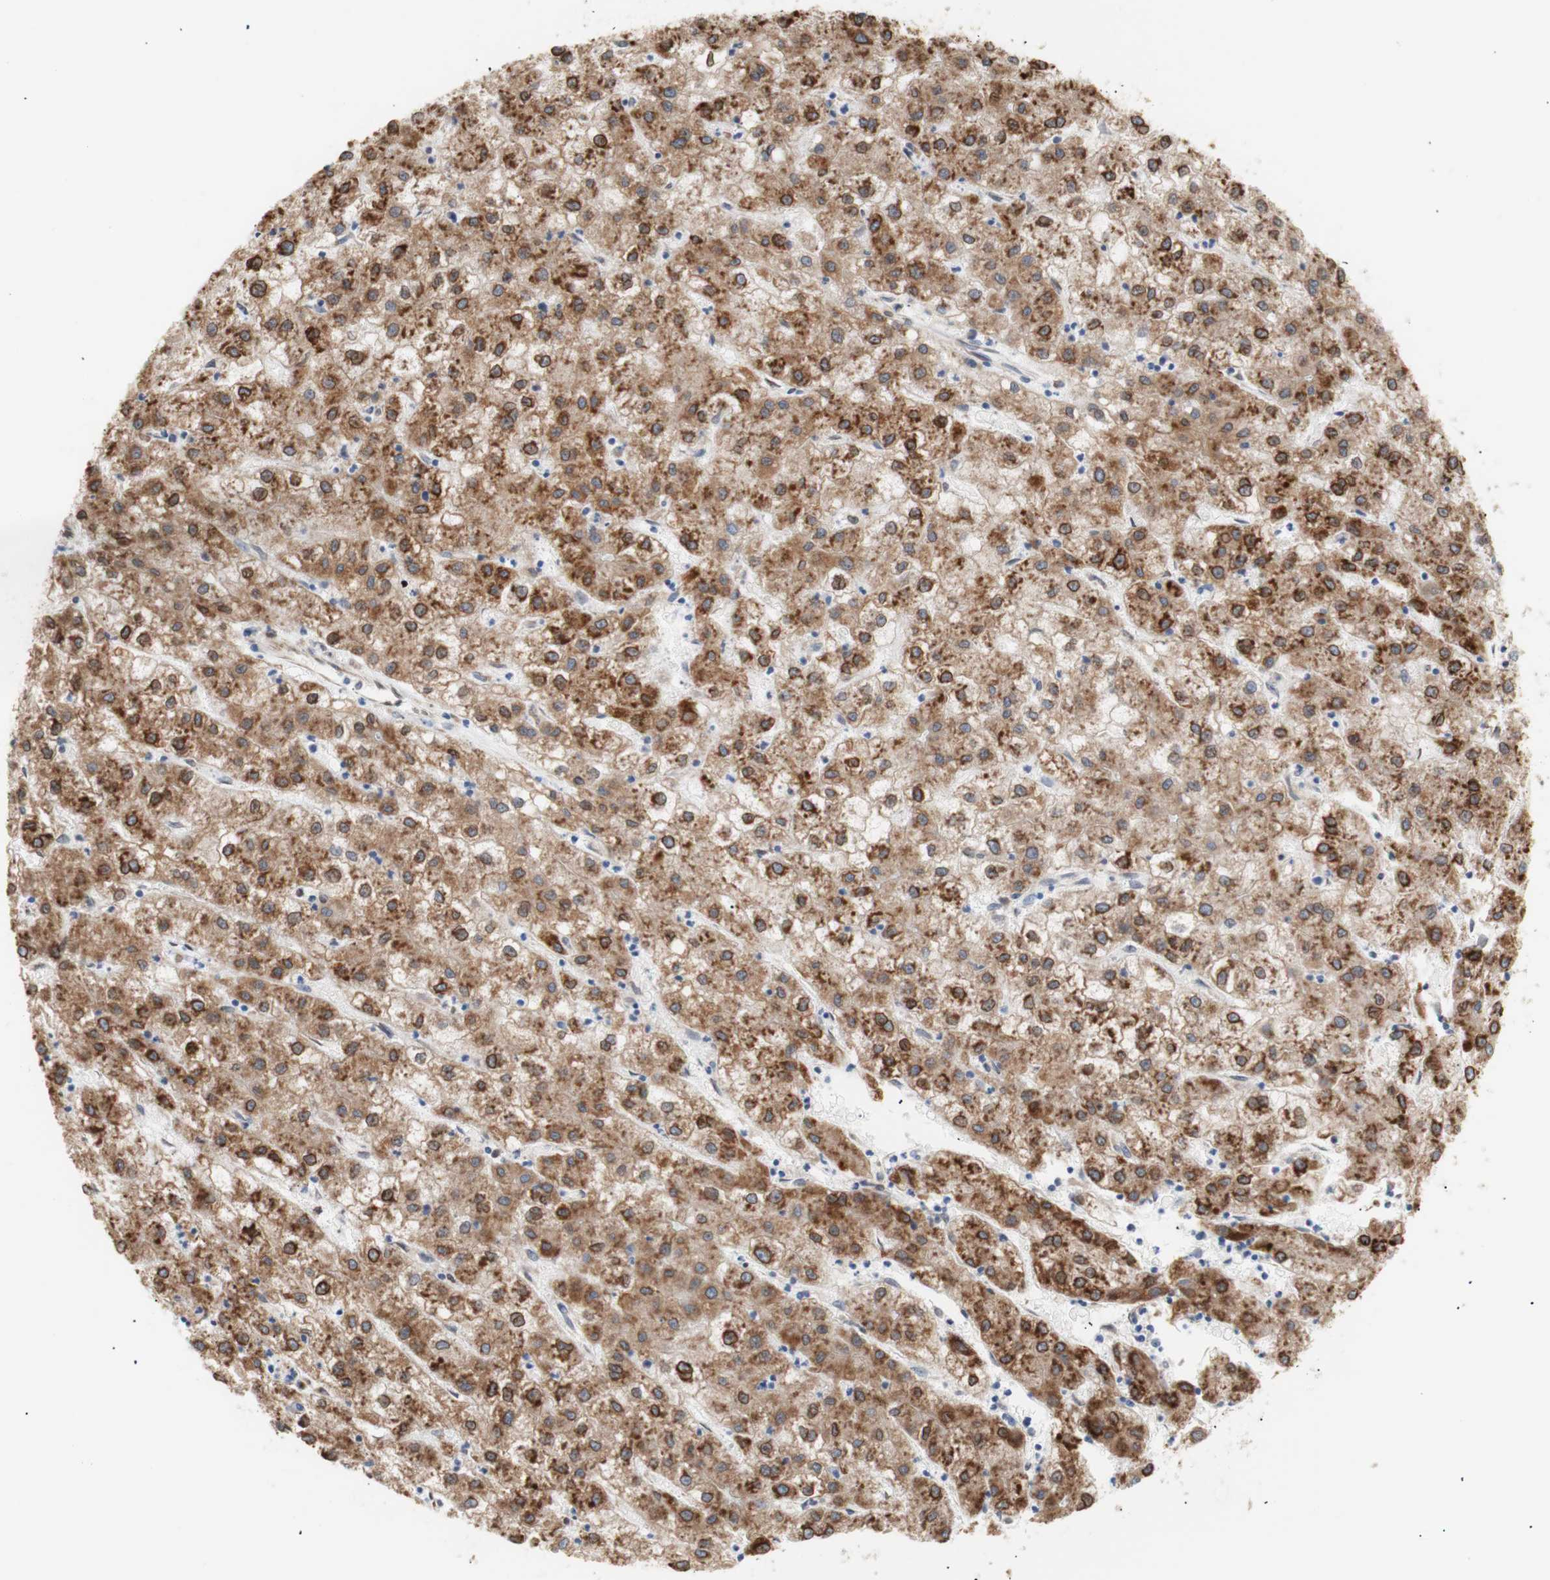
{"staining": {"intensity": "moderate", "quantity": ">75%", "location": "cytoplasmic/membranous,nuclear"}, "tissue": "liver cancer", "cell_type": "Tumor cells", "image_type": "cancer", "snomed": [{"axis": "morphology", "description": "Carcinoma, Hepatocellular, NOS"}, {"axis": "topography", "description": "Liver"}], "caption": "Liver cancer stained for a protein displays moderate cytoplasmic/membranous and nuclear positivity in tumor cells.", "gene": "ERLIN1", "patient": {"sex": "male", "age": 72}}